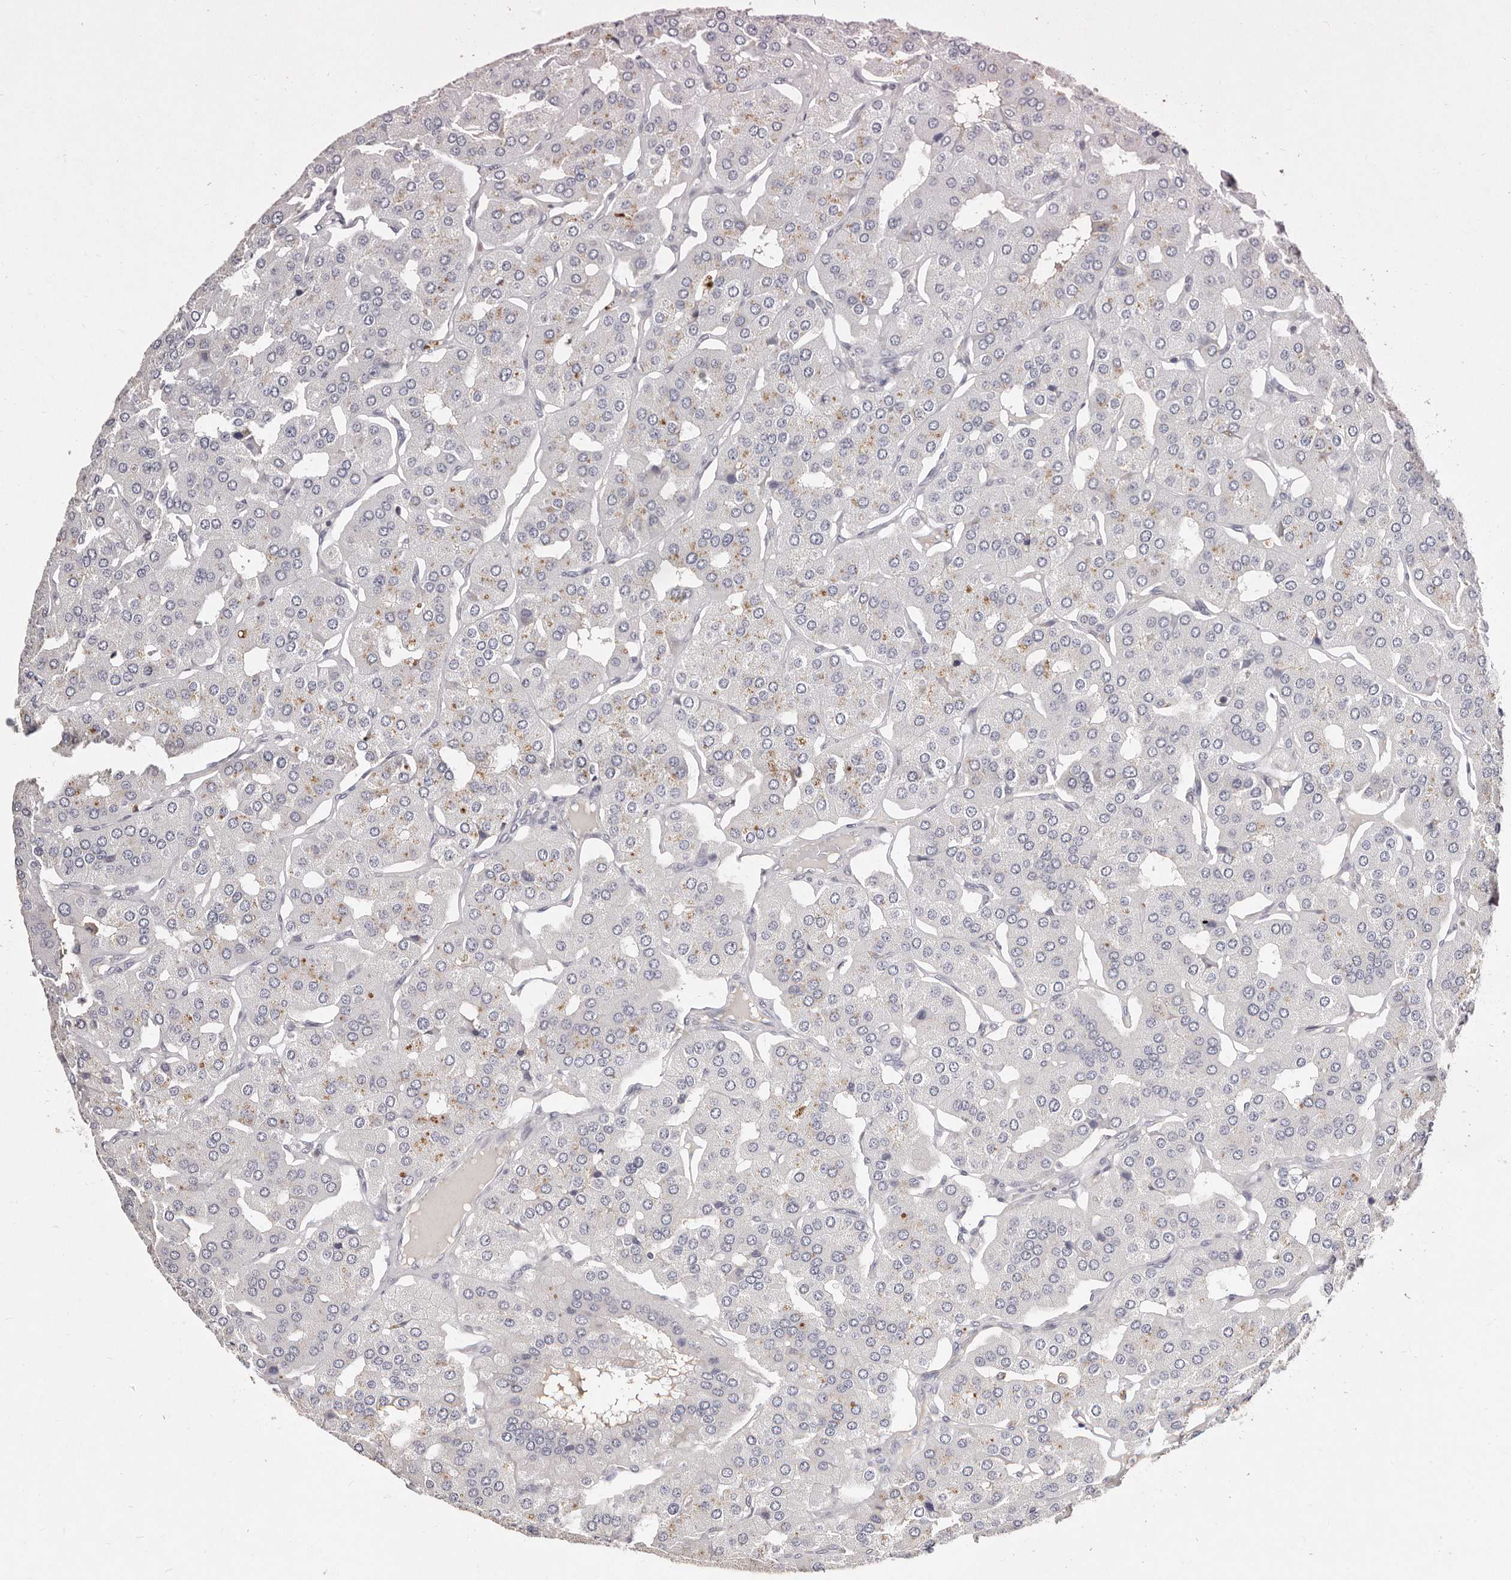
{"staining": {"intensity": "weak", "quantity": "25%-75%", "location": "cytoplasmic/membranous"}, "tissue": "parathyroid gland", "cell_type": "Glandular cells", "image_type": "normal", "snomed": [{"axis": "morphology", "description": "Normal tissue, NOS"}, {"axis": "morphology", "description": "Adenoma, NOS"}, {"axis": "topography", "description": "Parathyroid gland"}], "caption": "Protein expression analysis of normal parathyroid gland demonstrates weak cytoplasmic/membranous staining in about 25%-75% of glandular cells.", "gene": "MRPS33", "patient": {"sex": "female", "age": 86}}